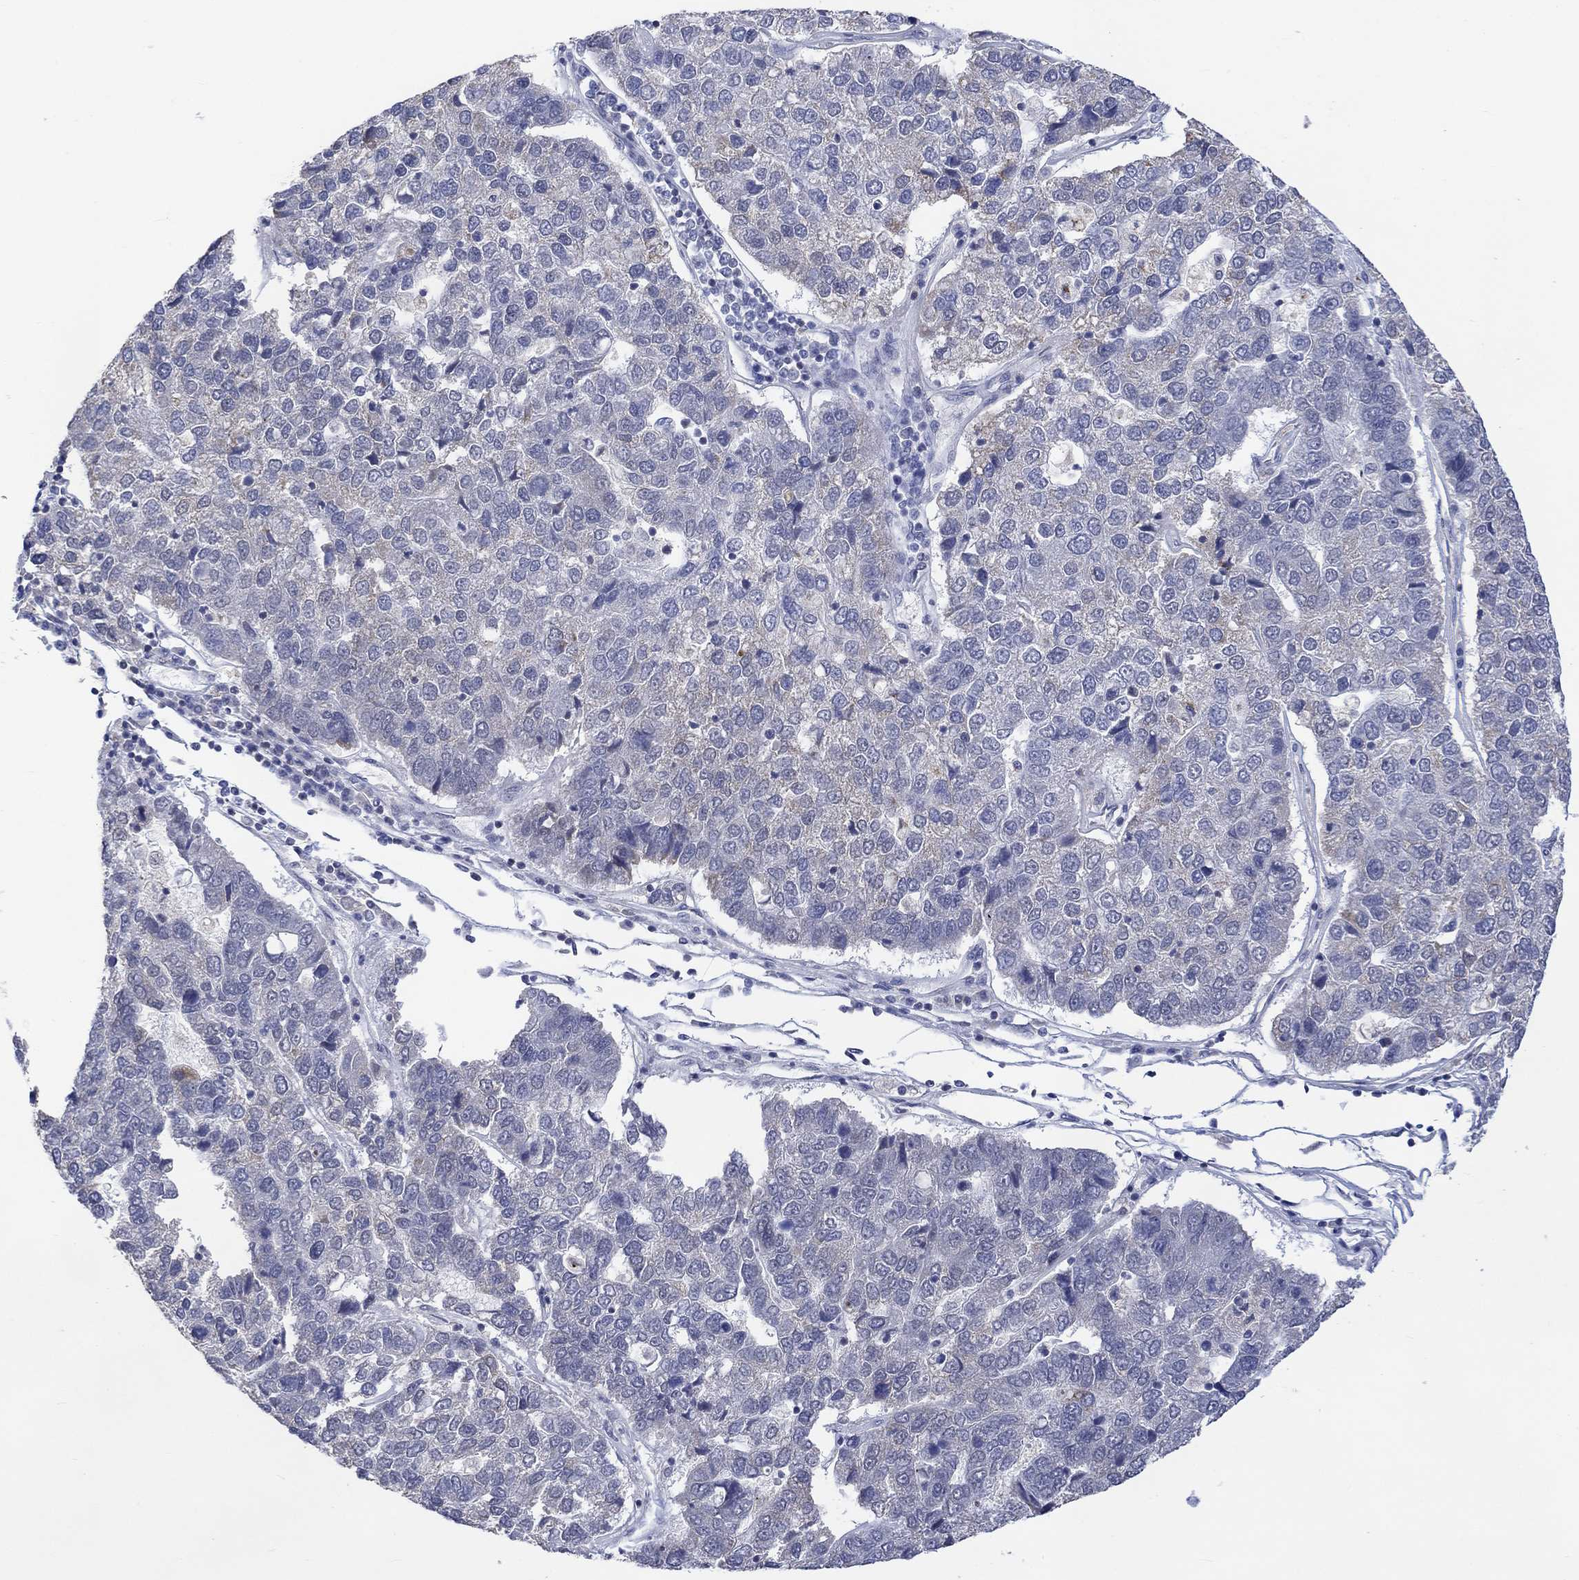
{"staining": {"intensity": "weak", "quantity": "<25%", "location": "cytoplasmic/membranous"}, "tissue": "pancreatic cancer", "cell_type": "Tumor cells", "image_type": "cancer", "snomed": [{"axis": "morphology", "description": "Adenocarcinoma, NOS"}, {"axis": "topography", "description": "Pancreas"}], "caption": "Tumor cells show no significant protein expression in adenocarcinoma (pancreatic).", "gene": "SLC48A1", "patient": {"sex": "female", "age": 61}}